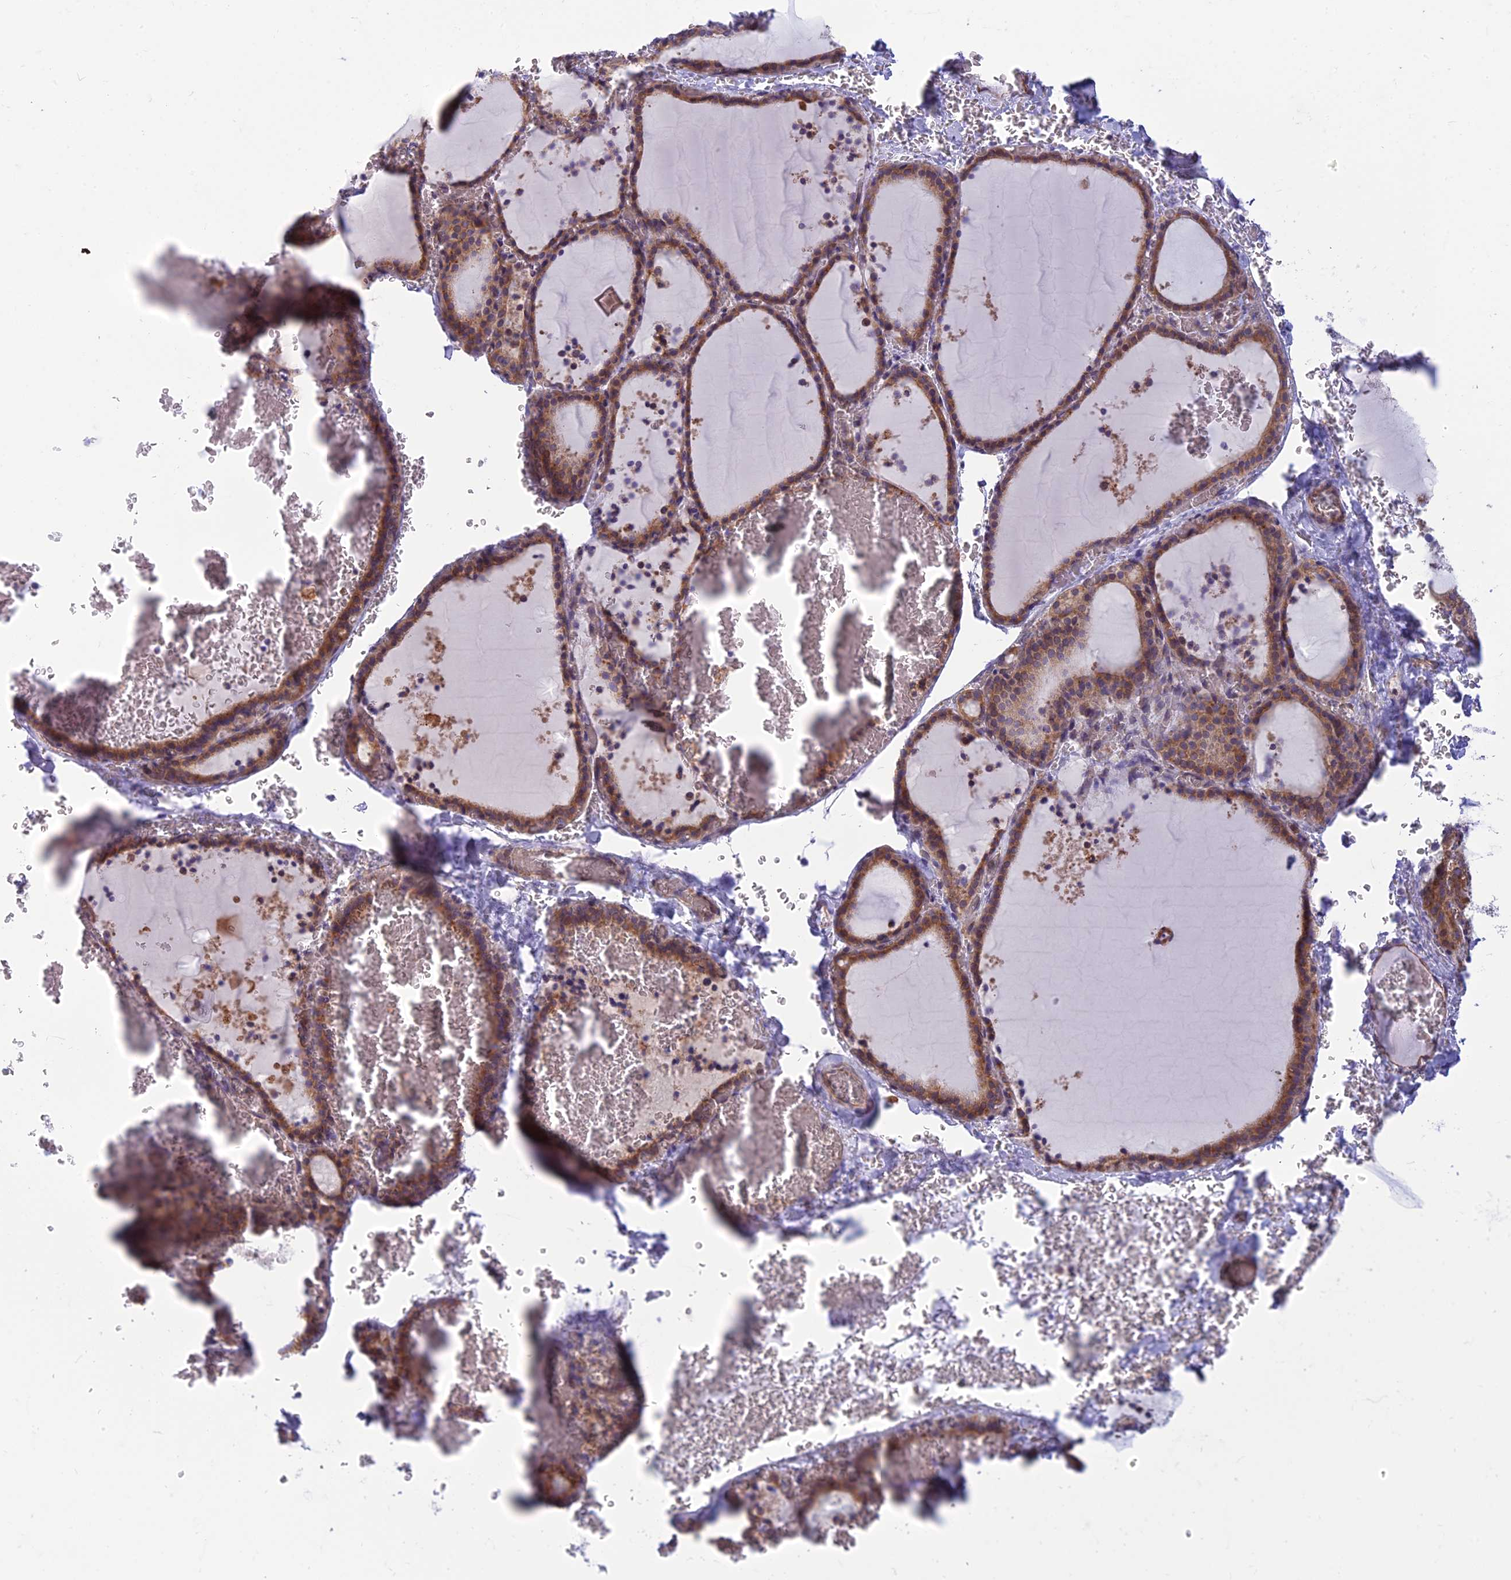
{"staining": {"intensity": "moderate", "quantity": ">75%", "location": "cytoplasmic/membranous"}, "tissue": "thyroid gland", "cell_type": "Glandular cells", "image_type": "normal", "snomed": [{"axis": "morphology", "description": "Normal tissue, NOS"}, {"axis": "topography", "description": "Thyroid gland"}], "caption": "High-power microscopy captured an IHC image of benign thyroid gland, revealing moderate cytoplasmic/membranous staining in approximately >75% of glandular cells.", "gene": "RPL17", "patient": {"sex": "female", "age": 39}}